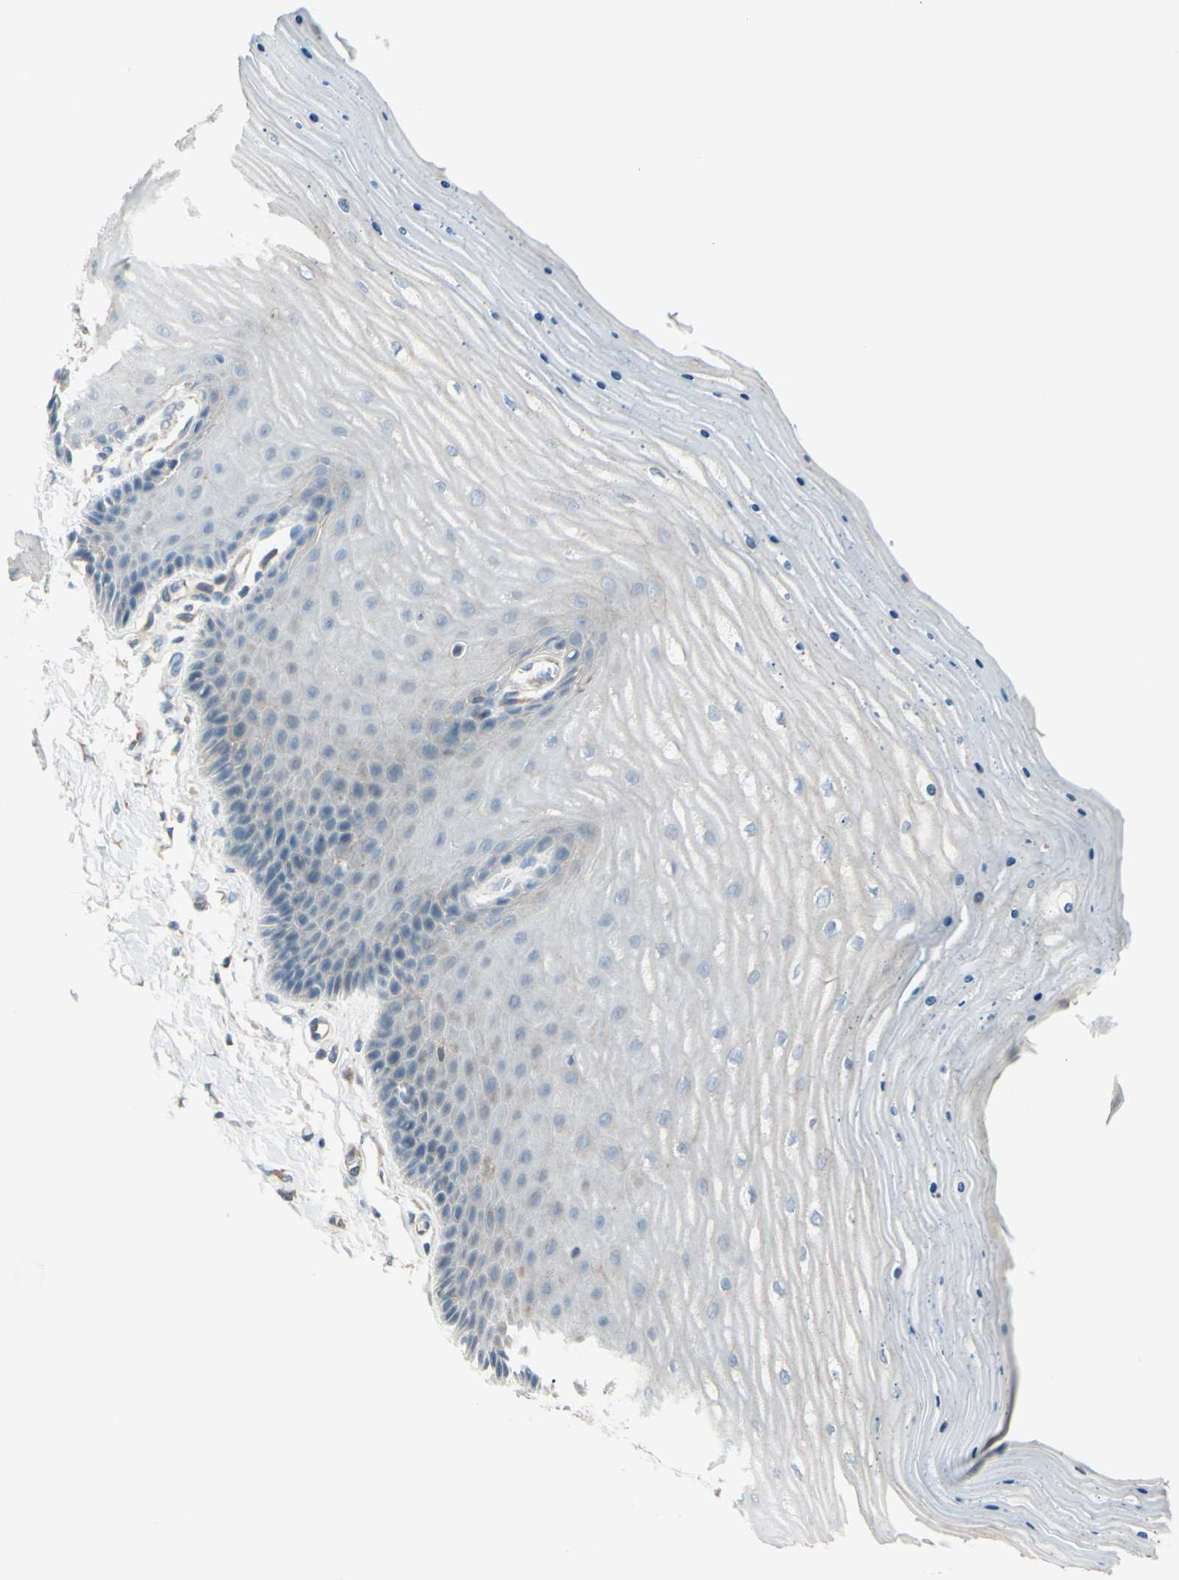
{"staining": {"intensity": "weak", "quantity": ">75%", "location": "cytoplasmic/membranous"}, "tissue": "cervix", "cell_type": "Glandular cells", "image_type": "normal", "snomed": [{"axis": "morphology", "description": "Normal tissue, NOS"}, {"axis": "topography", "description": "Cervix"}], "caption": "Protein staining exhibits weak cytoplasmic/membranous expression in about >75% of glandular cells in benign cervix.", "gene": "LMTK2", "patient": {"sex": "female", "age": 55}}